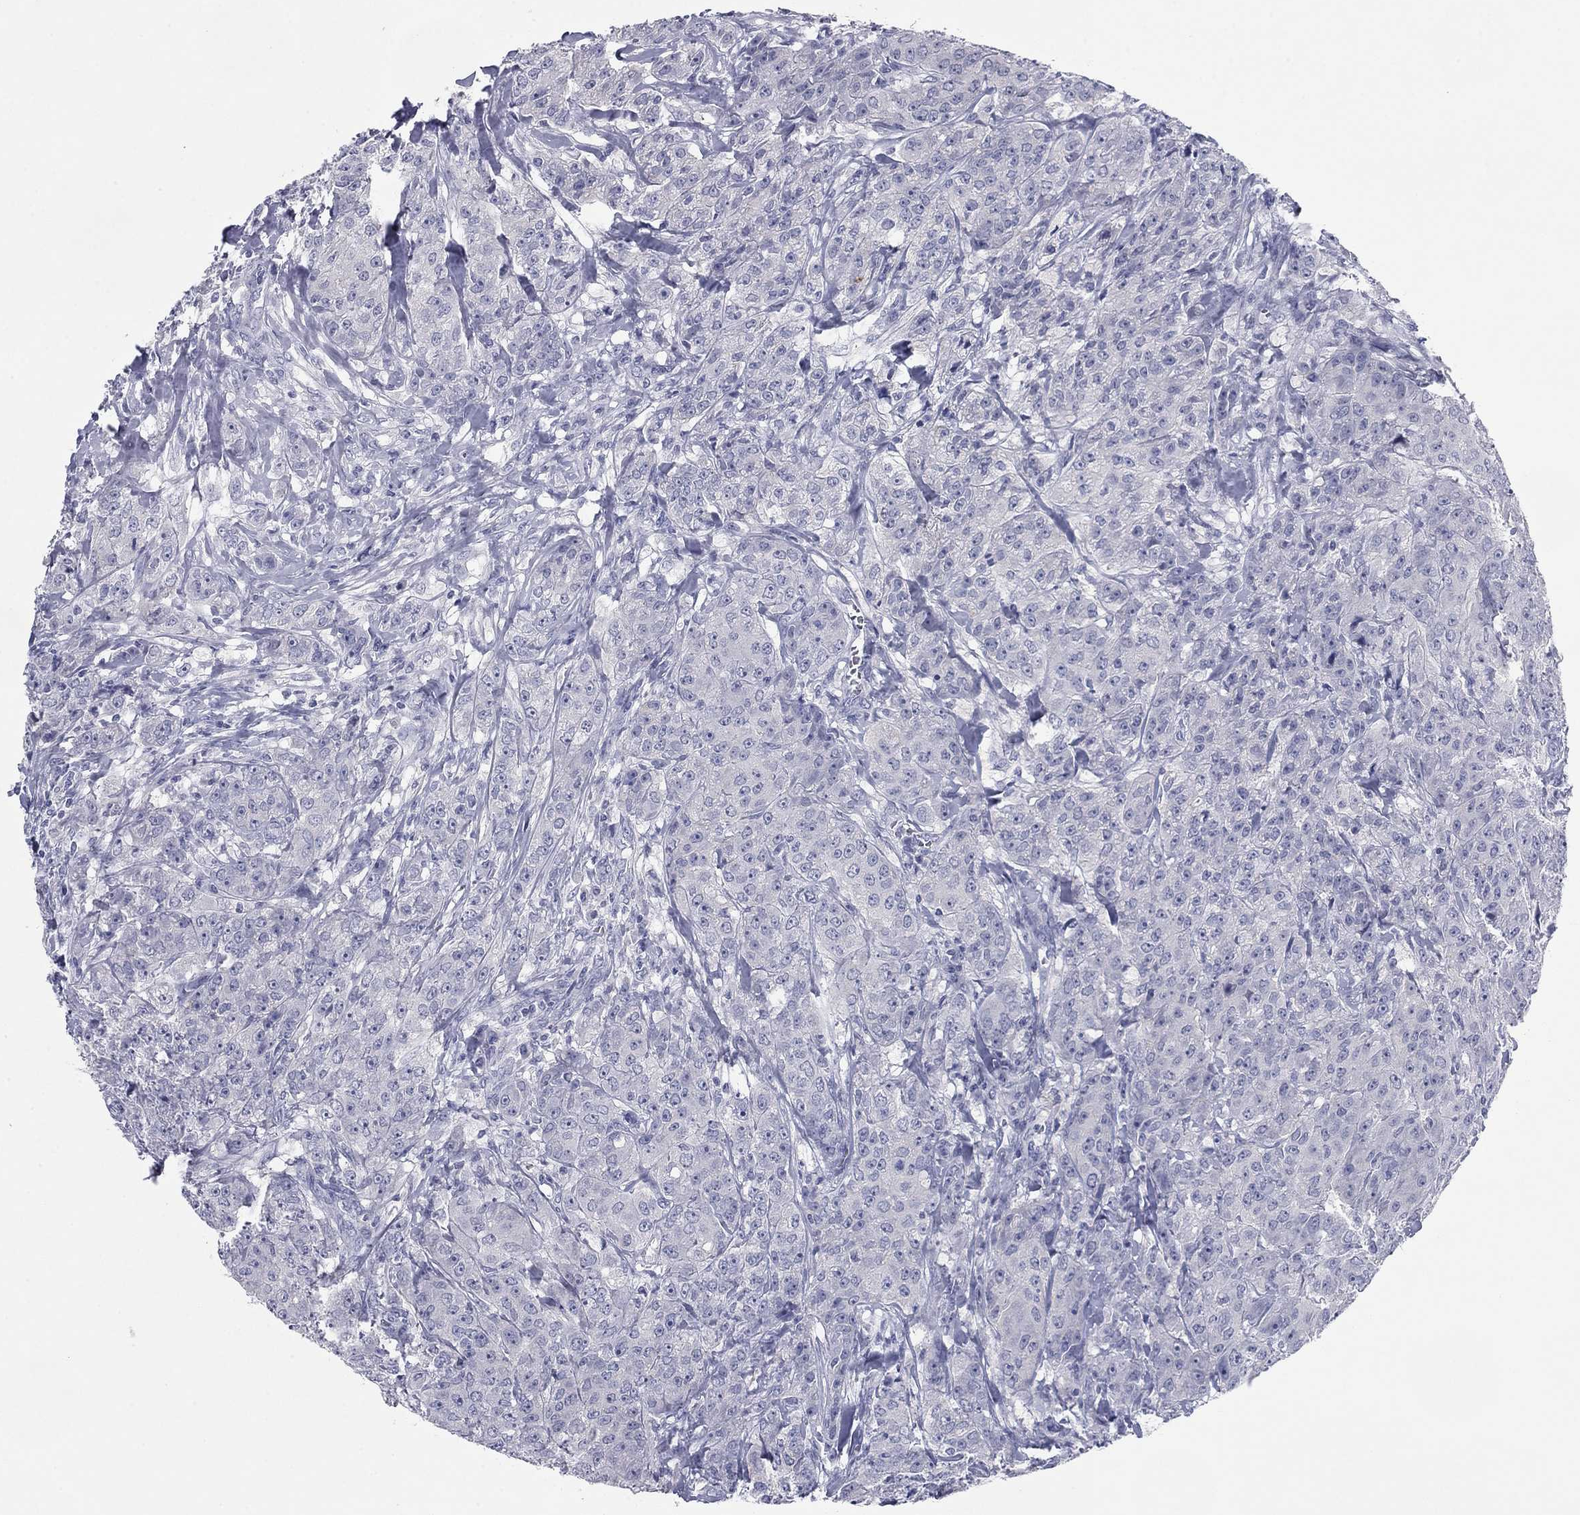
{"staining": {"intensity": "negative", "quantity": "none", "location": "none"}, "tissue": "breast cancer", "cell_type": "Tumor cells", "image_type": "cancer", "snomed": [{"axis": "morphology", "description": "Duct carcinoma"}, {"axis": "topography", "description": "Breast"}], "caption": "A micrograph of invasive ductal carcinoma (breast) stained for a protein reveals no brown staining in tumor cells.", "gene": "CNTNAP4", "patient": {"sex": "female", "age": 43}}